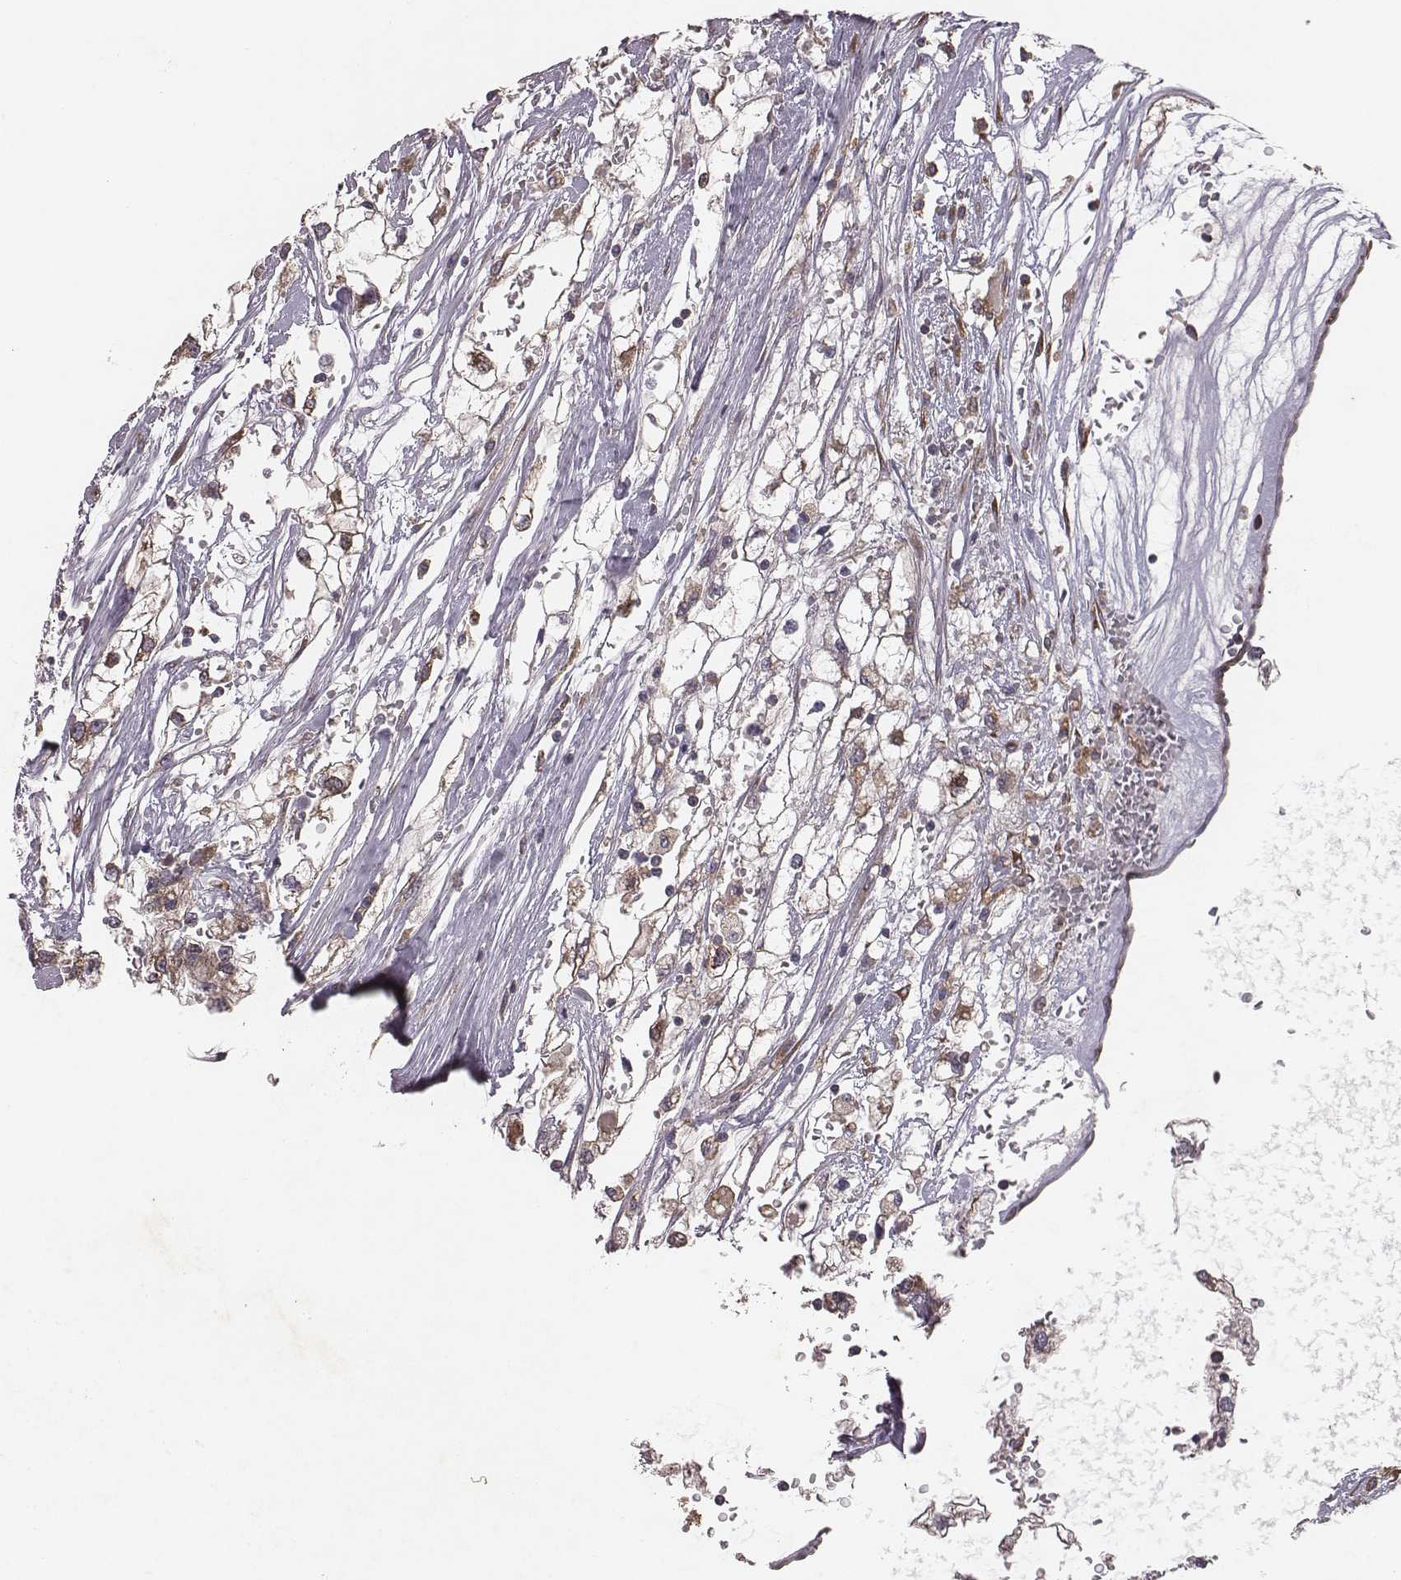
{"staining": {"intensity": "moderate", "quantity": ">75%", "location": "cytoplasmic/membranous"}, "tissue": "renal cancer", "cell_type": "Tumor cells", "image_type": "cancer", "snomed": [{"axis": "morphology", "description": "Adenocarcinoma, NOS"}, {"axis": "topography", "description": "Kidney"}], "caption": "Renal adenocarcinoma was stained to show a protein in brown. There is medium levels of moderate cytoplasmic/membranous expression in approximately >75% of tumor cells.", "gene": "TXLNA", "patient": {"sex": "male", "age": 59}}